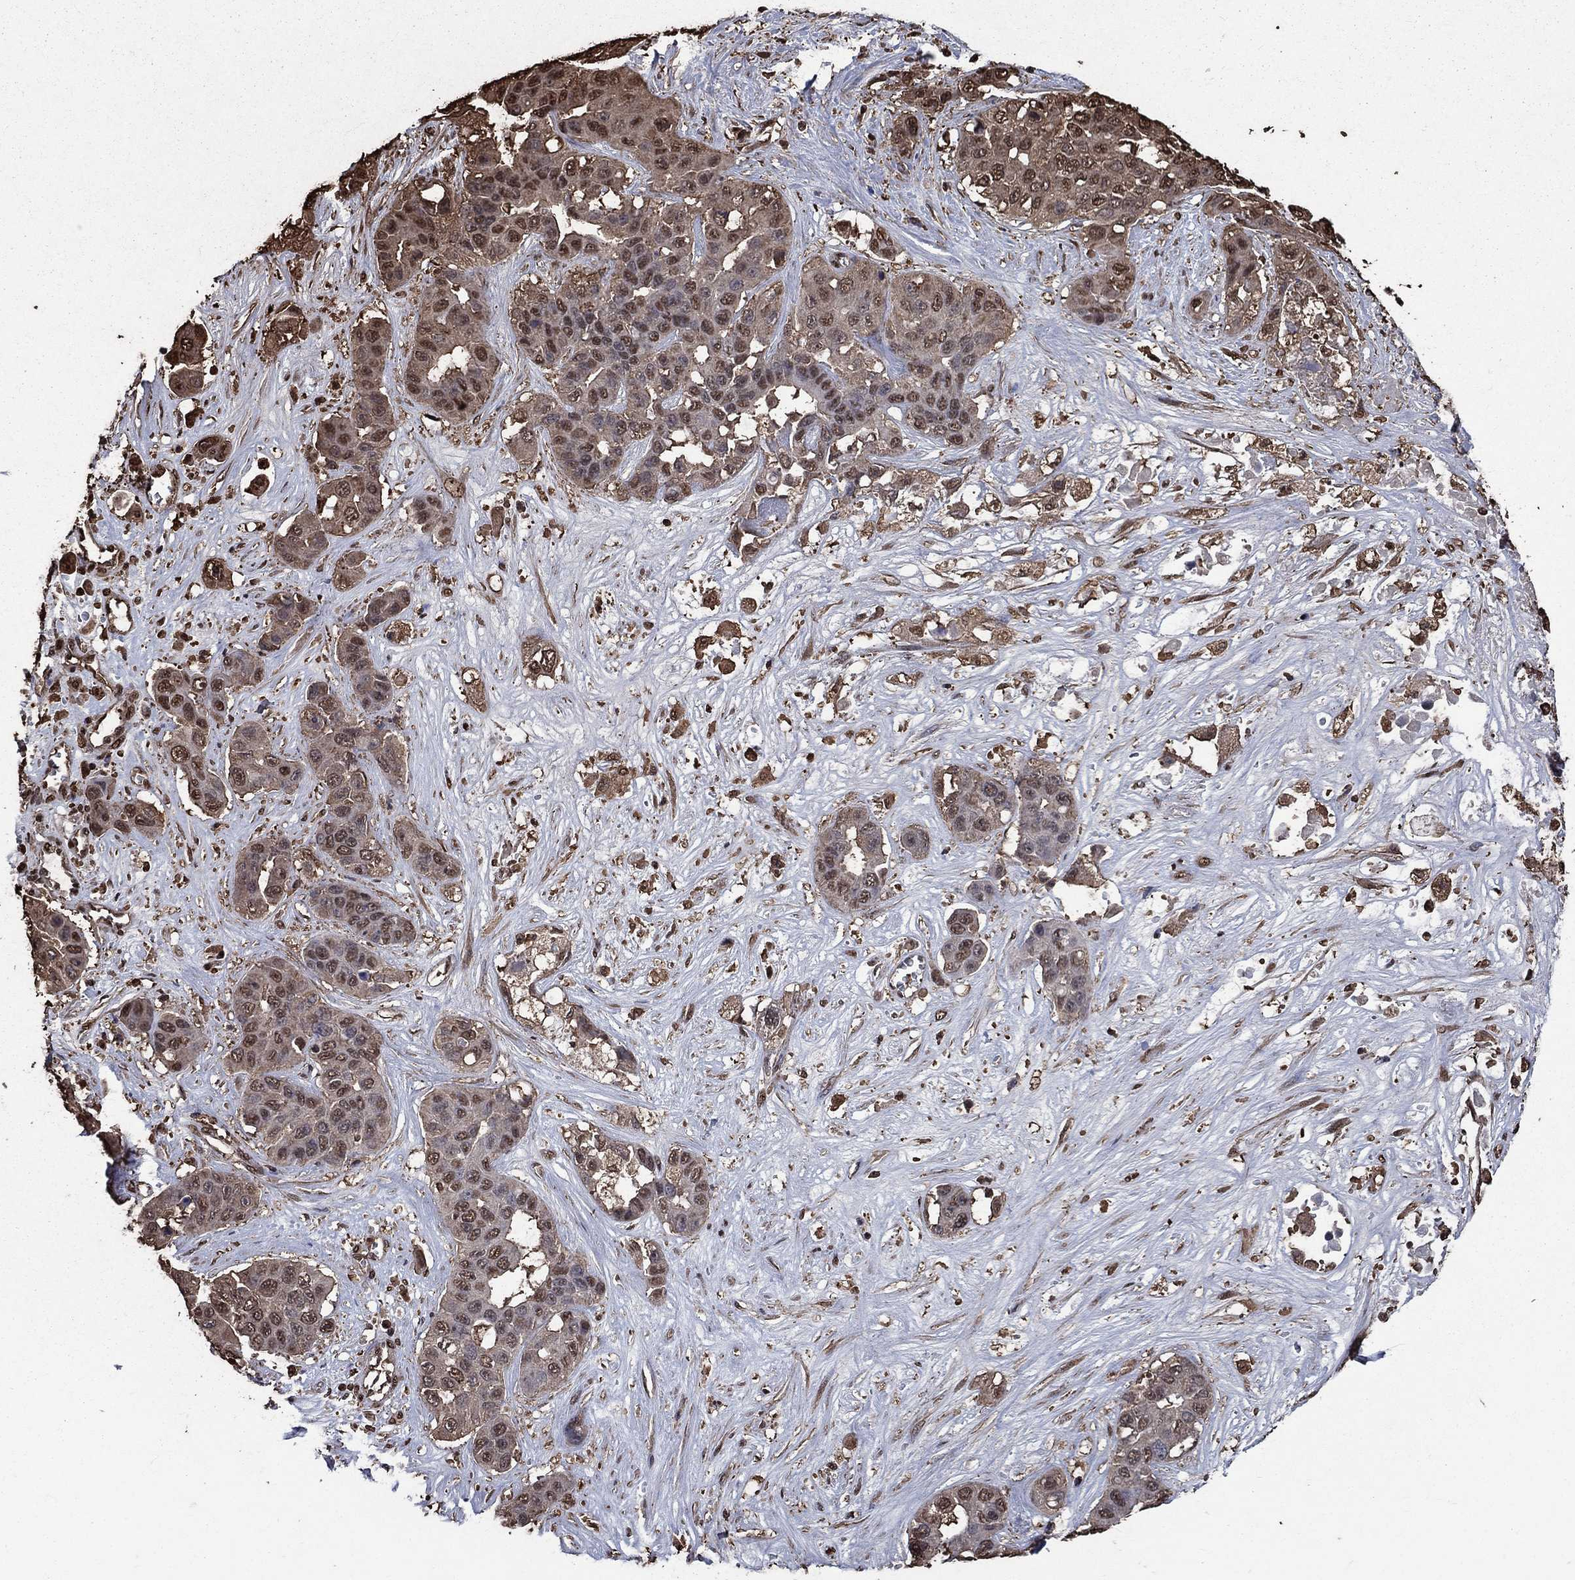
{"staining": {"intensity": "moderate", "quantity": "25%-75%", "location": "nuclear"}, "tissue": "liver cancer", "cell_type": "Tumor cells", "image_type": "cancer", "snomed": [{"axis": "morphology", "description": "Cholangiocarcinoma"}, {"axis": "topography", "description": "Liver"}], "caption": "Cholangiocarcinoma (liver) tissue demonstrates moderate nuclear positivity in approximately 25%-75% of tumor cells (DAB (3,3'-diaminobenzidine) IHC with brightfield microscopy, high magnification).", "gene": "GAPDH", "patient": {"sex": "female", "age": 52}}